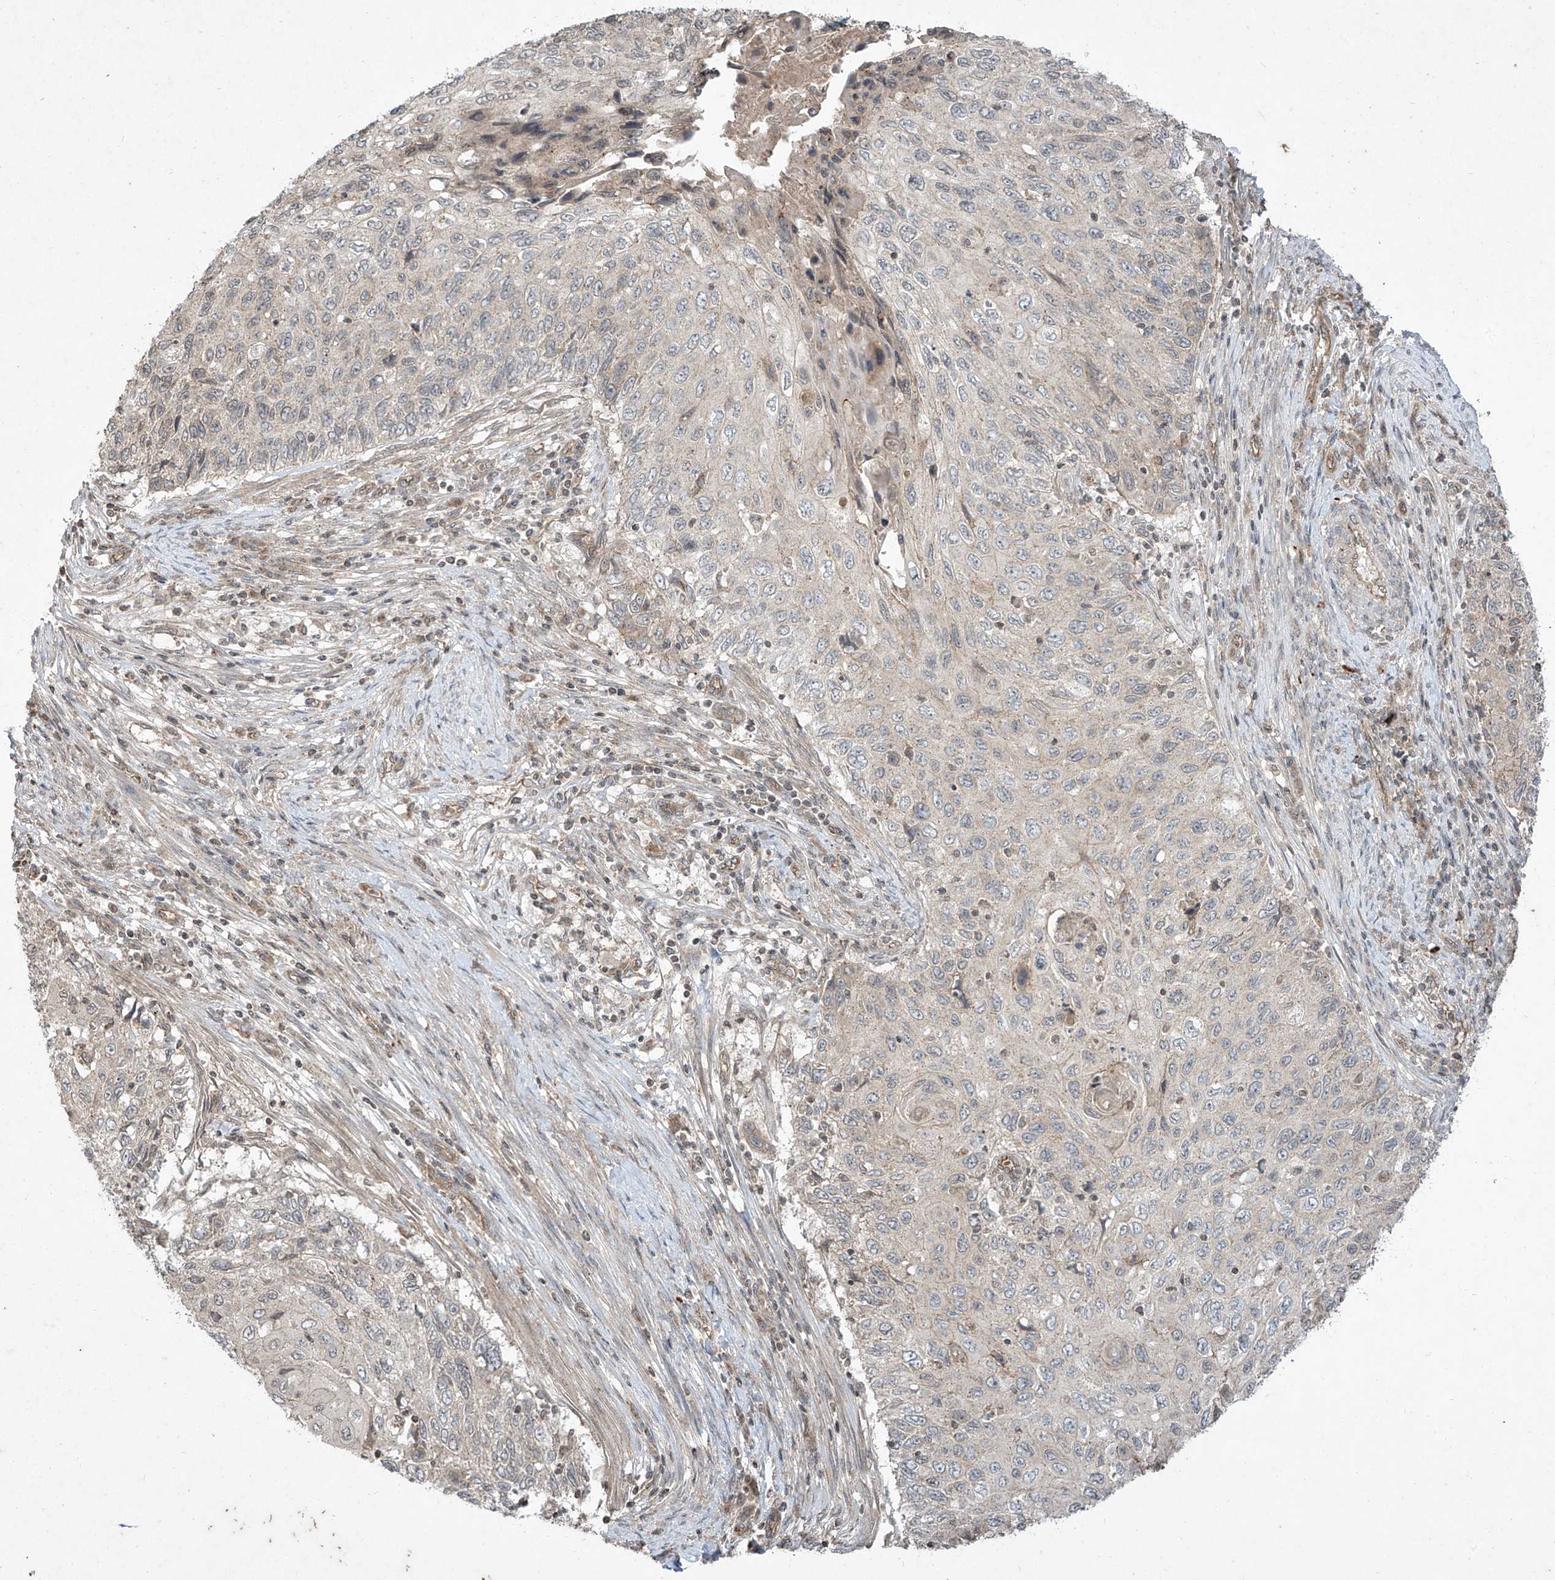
{"staining": {"intensity": "negative", "quantity": "none", "location": "none"}, "tissue": "cervical cancer", "cell_type": "Tumor cells", "image_type": "cancer", "snomed": [{"axis": "morphology", "description": "Squamous cell carcinoma, NOS"}, {"axis": "topography", "description": "Cervix"}], "caption": "Human cervical squamous cell carcinoma stained for a protein using immunohistochemistry (IHC) demonstrates no staining in tumor cells.", "gene": "MATN2", "patient": {"sex": "female", "age": 70}}